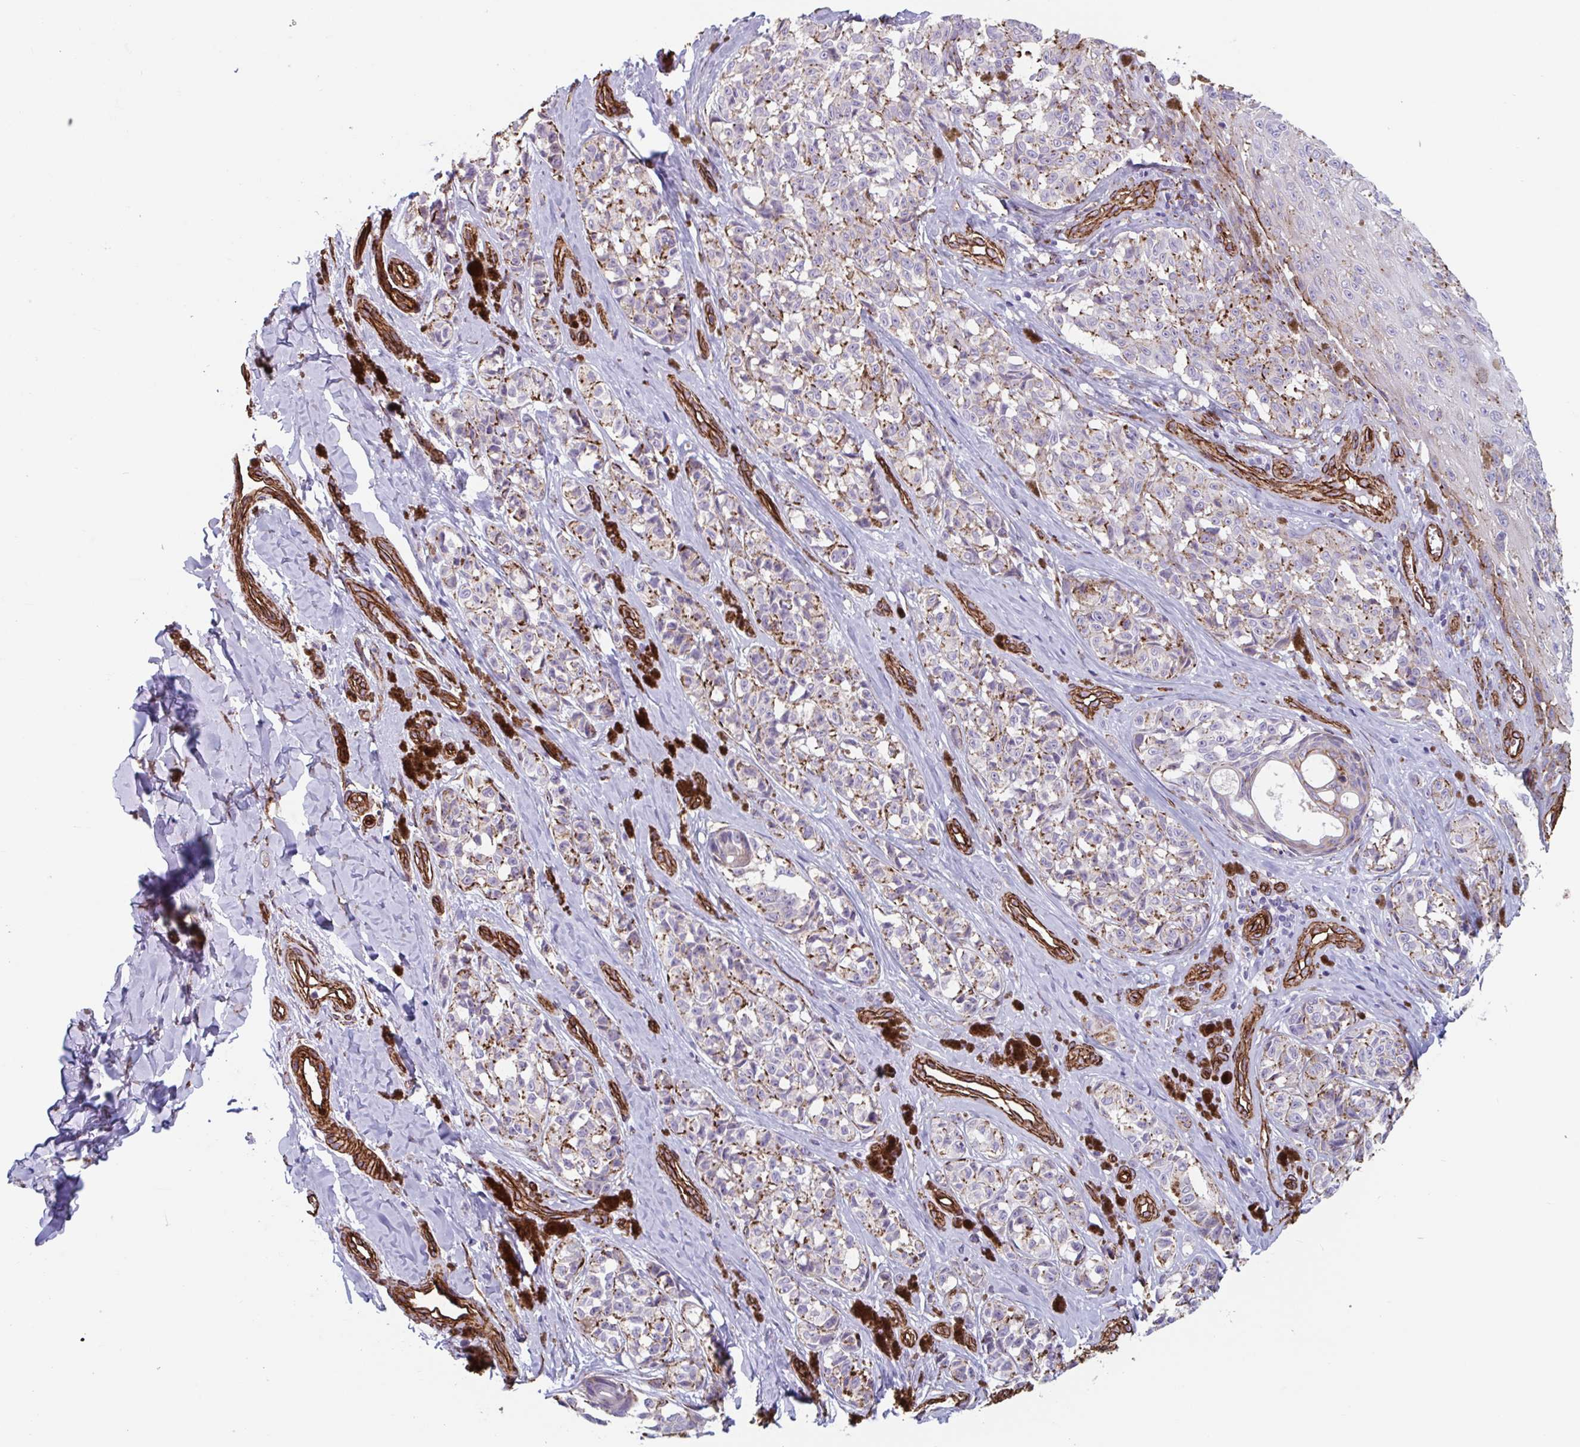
{"staining": {"intensity": "negative", "quantity": "none", "location": "none"}, "tissue": "melanoma", "cell_type": "Tumor cells", "image_type": "cancer", "snomed": [{"axis": "morphology", "description": "Malignant melanoma, NOS"}, {"axis": "topography", "description": "Skin"}], "caption": "This is an immunohistochemistry (IHC) photomicrograph of melanoma. There is no positivity in tumor cells.", "gene": "CITED4", "patient": {"sex": "female", "age": 65}}